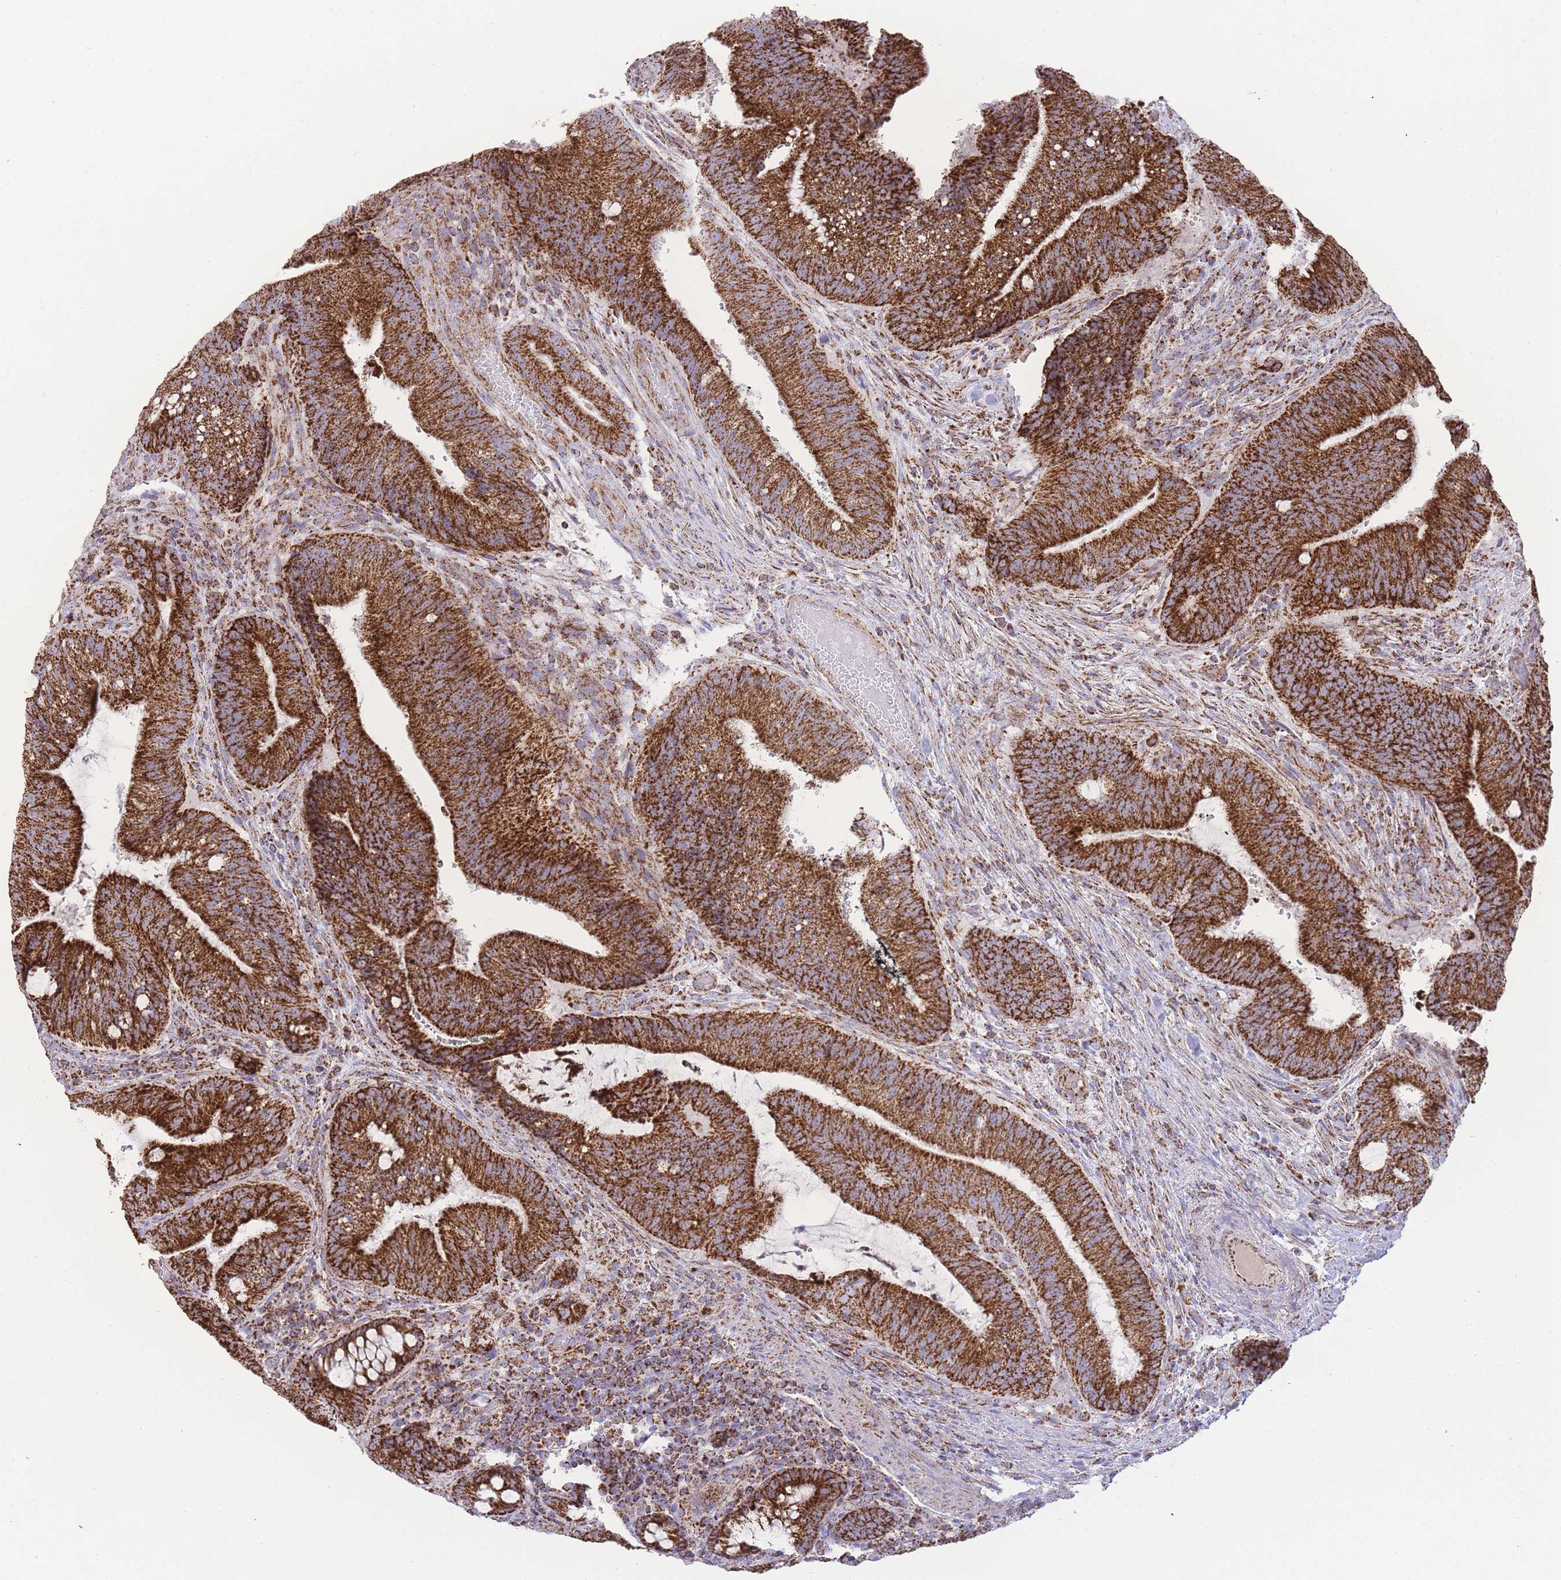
{"staining": {"intensity": "strong", "quantity": ">75%", "location": "cytoplasmic/membranous"}, "tissue": "colorectal cancer", "cell_type": "Tumor cells", "image_type": "cancer", "snomed": [{"axis": "morphology", "description": "Adenocarcinoma, NOS"}, {"axis": "topography", "description": "Colon"}], "caption": "Strong cytoplasmic/membranous expression for a protein is identified in about >75% of tumor cells of colorectal cancer (adenocarcinoma) using immunohistochemistry.", "gene": "GSTM1", "patient": {"sex": "female", "age": 43}}